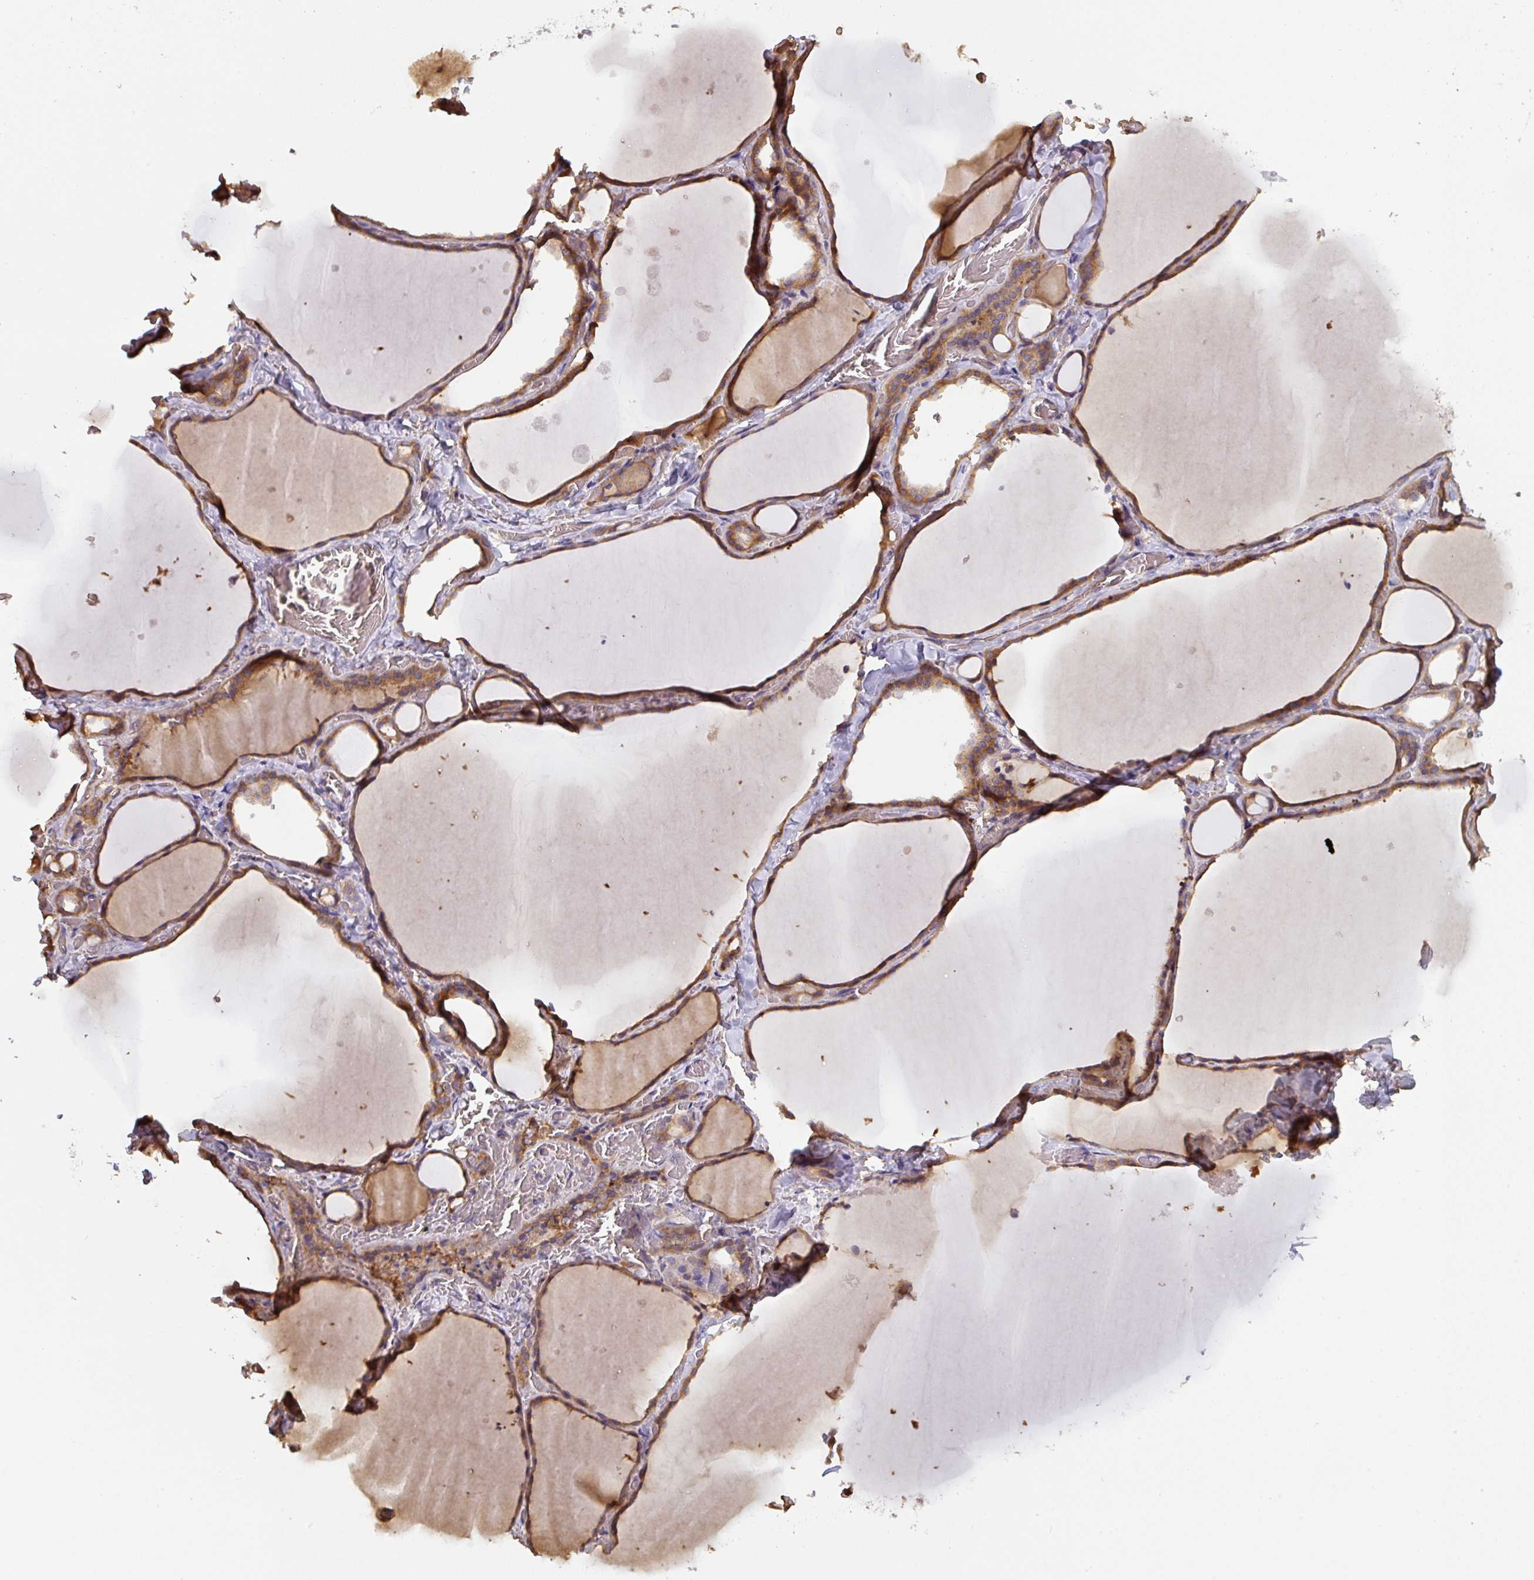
{"staining": {"intensity": "strong", "quantity": ">75%", "location": "cytoplasmic/membranous"}, "tissue": "thyroid gland", "cell_type": "Glandular cells", "image_type": "normal", "snomed": [{"axis": "morphology", "description": "Normal tissue, NOS"}, {"axis": "topography", "description": "Thyroid gland"}], "caption": "This photomicrograph exhibits IHC staining of unremarkable human thyroid gland, with high strong cytoplasmic/membranous staining in about >75% of glandular cells.", "gene": "ST13", "patient": {"sex": "female", "age": 36}}